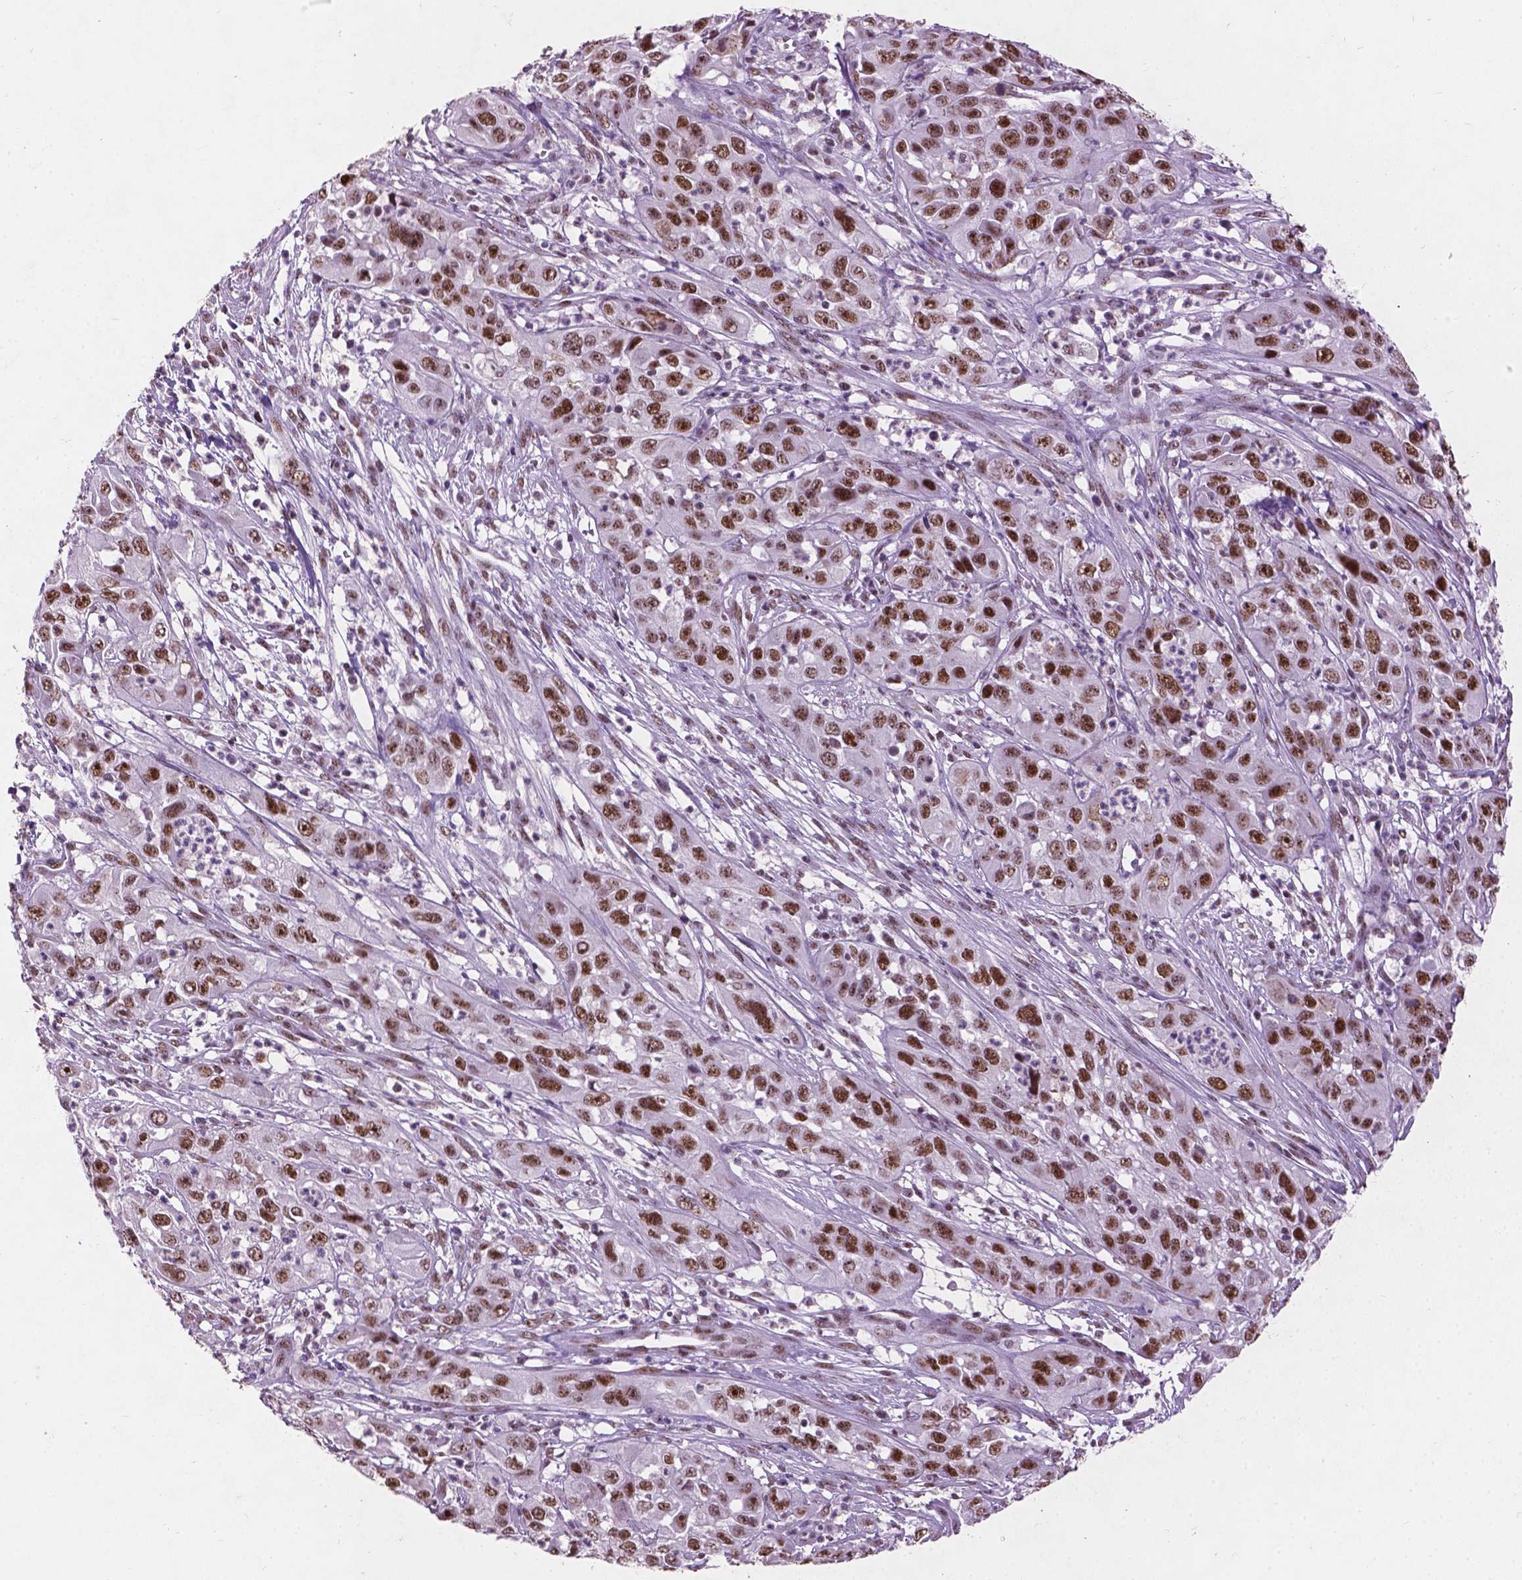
{"staining": {"intensity": "moderate", "quantity": ">75%", "location": "nuclear"}, "tissue": "cervical cancer", "cell_type": "Tumor cells", "image_type": "cancer", "snomed": [{"axis": "morphology", "description": "Squamous cell carcinoma, NOS"}, {"axis": "topography", "description": "Cervix"}], "caption": "A high-resolution photomicrograph shows immunohistochemistry (IHC) staining of cervical squamous cell carcinoma, which shows moderate nuclear positivity in about >75% of tumor cells.", "gene": "COIL", "patient": {"sex": "female", "age": 32}}